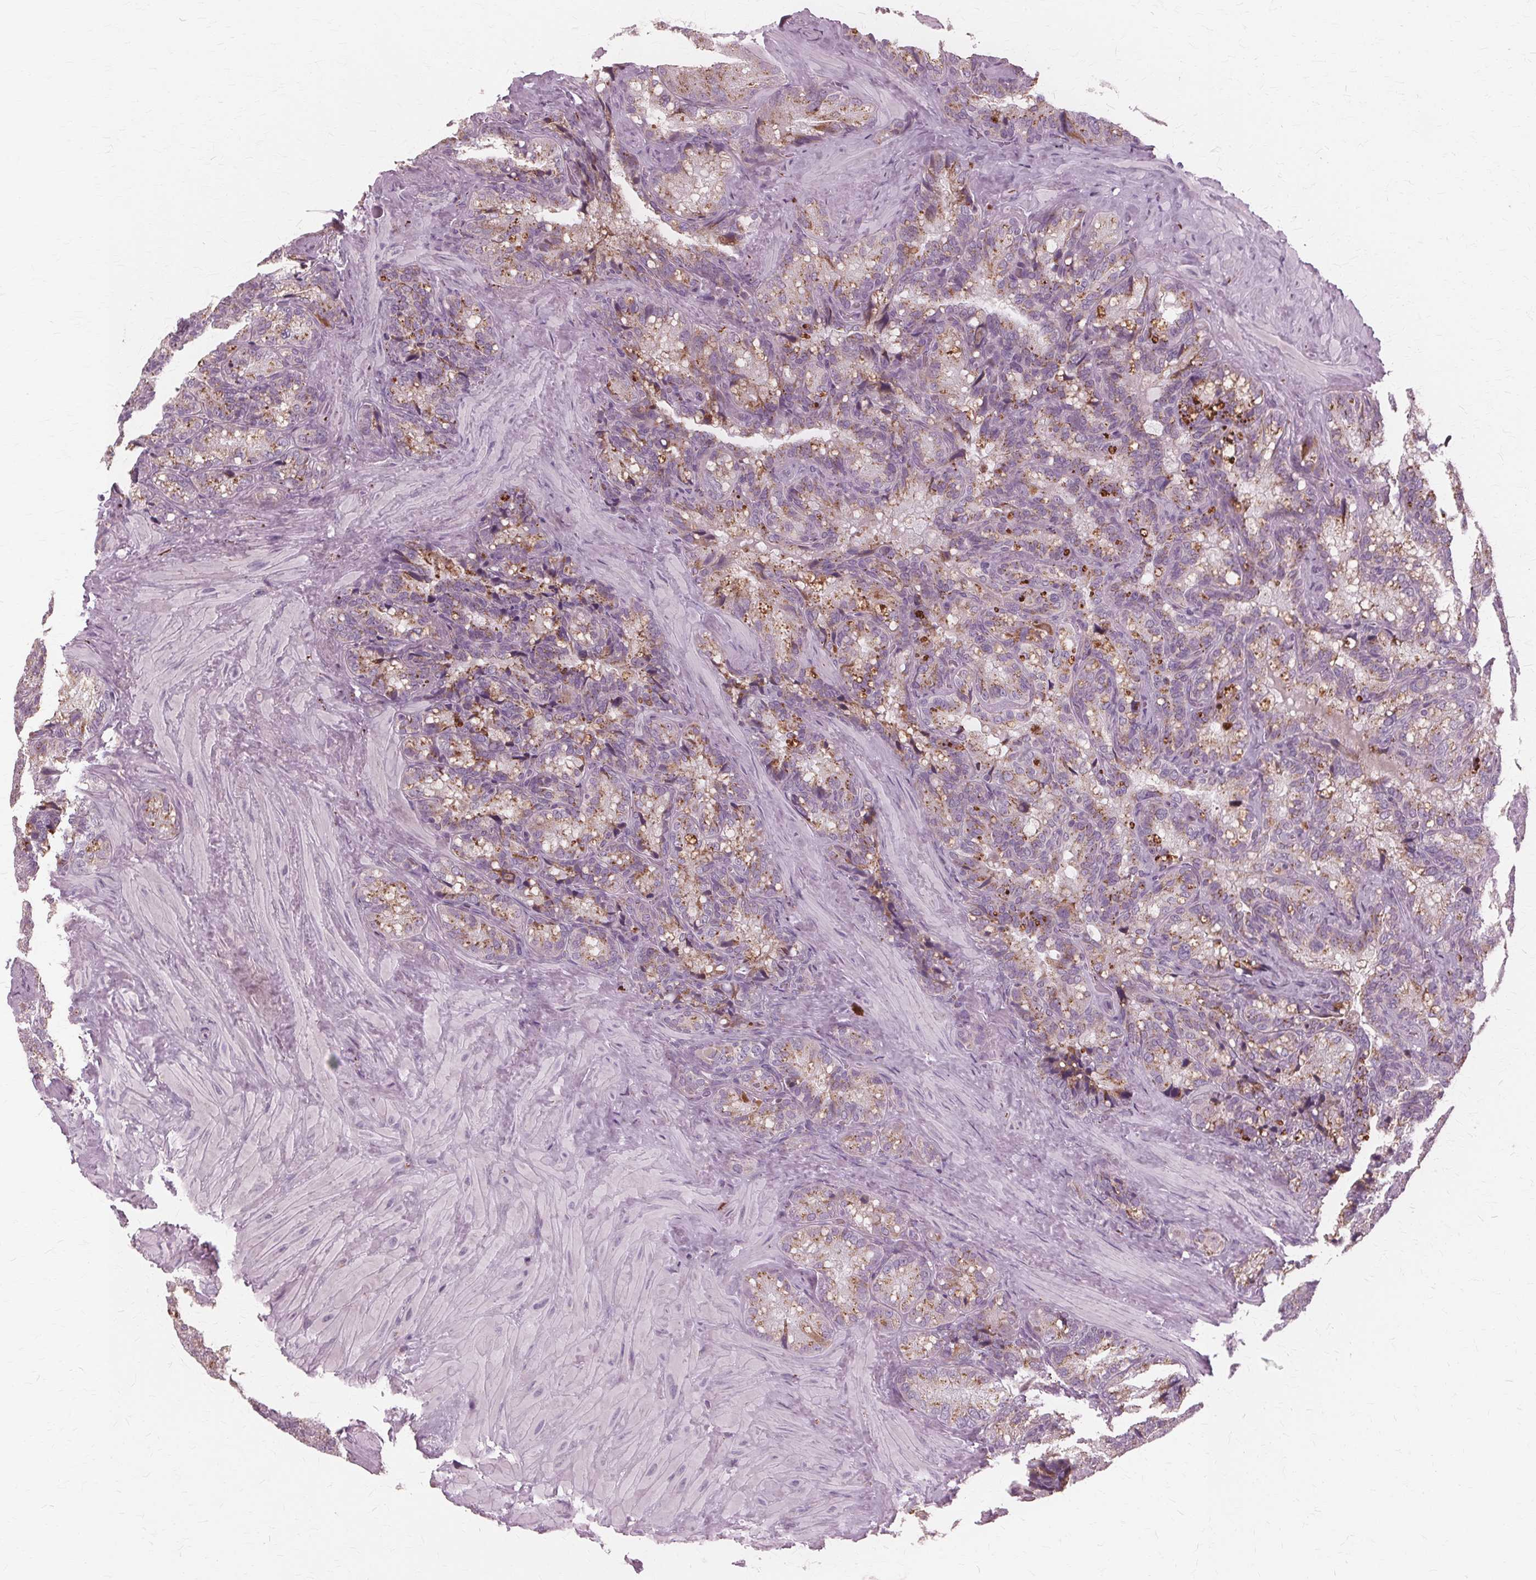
{"staining": {"intensity": "weak", "quantity": "25%-75%", "location": "cytoplasmic/membranous"}, "tissue": "seminal vesicle", "cell_type": "Glandular cells", "image_type": "normal", "snomed": [{"axis": "morphology", "description": "Normal tissue, NOS"}, {"axis": "topography", "description": "Seminal veicle"}], "caption": "Immunohistochemistry histopathology image of unremarkable seminal vesicle stained for a protein (brown), which demonstrates low levels of weak cytoplasmic/membranous expression in approximately 25%-75% of glandular cells.", "gene": "DNASE2", "patient": {"sex": "male", "age": 60}}